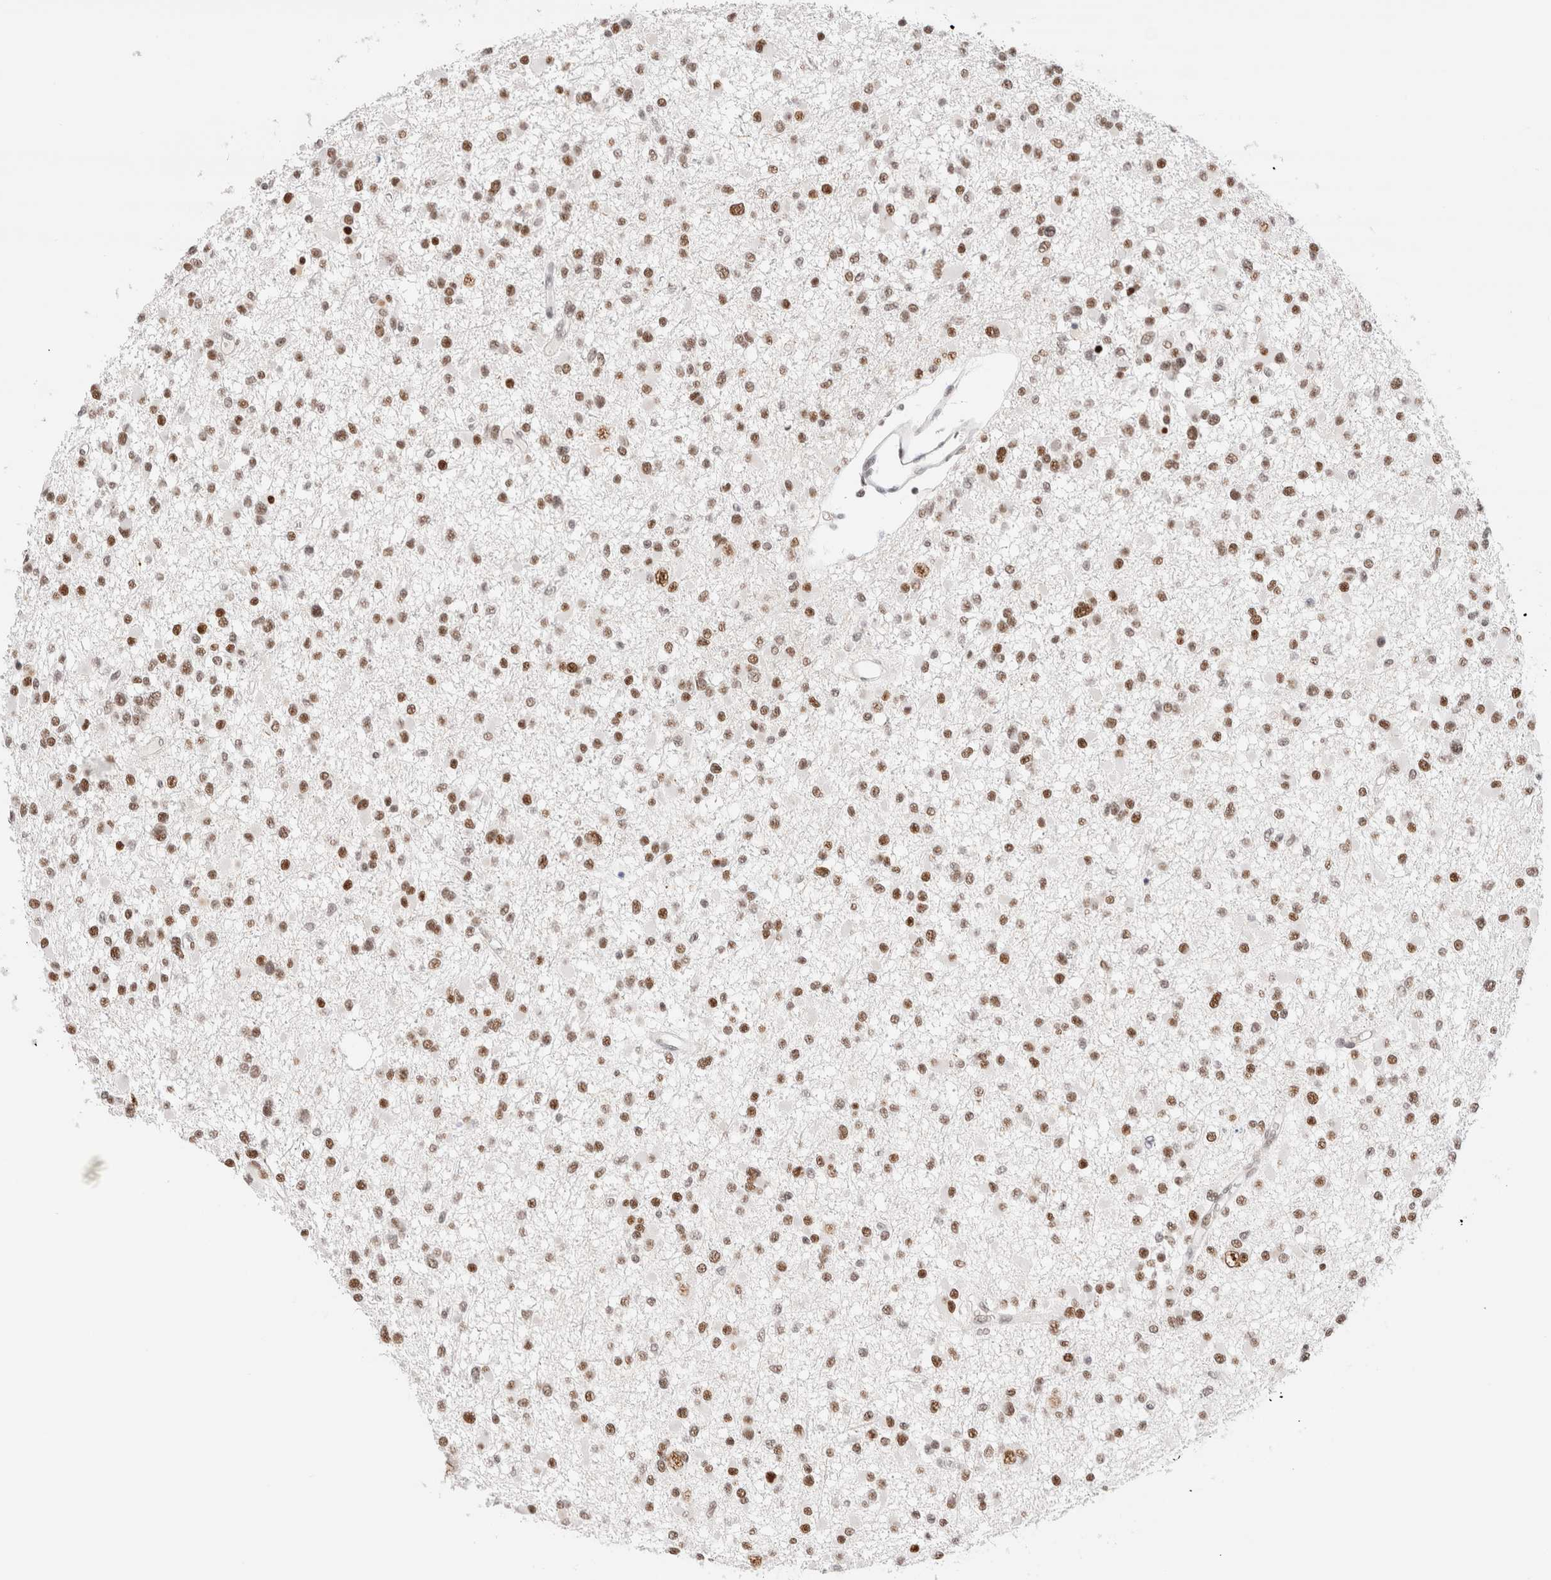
{"staining": {"intensity": "moderate", "quantity": ">75%", "location": "nuclear"}, "tissue": "glioma", "cell_type": "Tumor cells", "image_type": "cancer", "snomed": [{"axis": "morphology", "description": "Glioma, malignant, Low grade"}, {"axis": "topography", "description": "Brain"}], "caption": "Protein analysis of glioma tissue exhibits moderate nuclear staining in about >75% of tumor cells.", "gene": "ZNF282", "patient": {"sex": "female", "age": 22}}